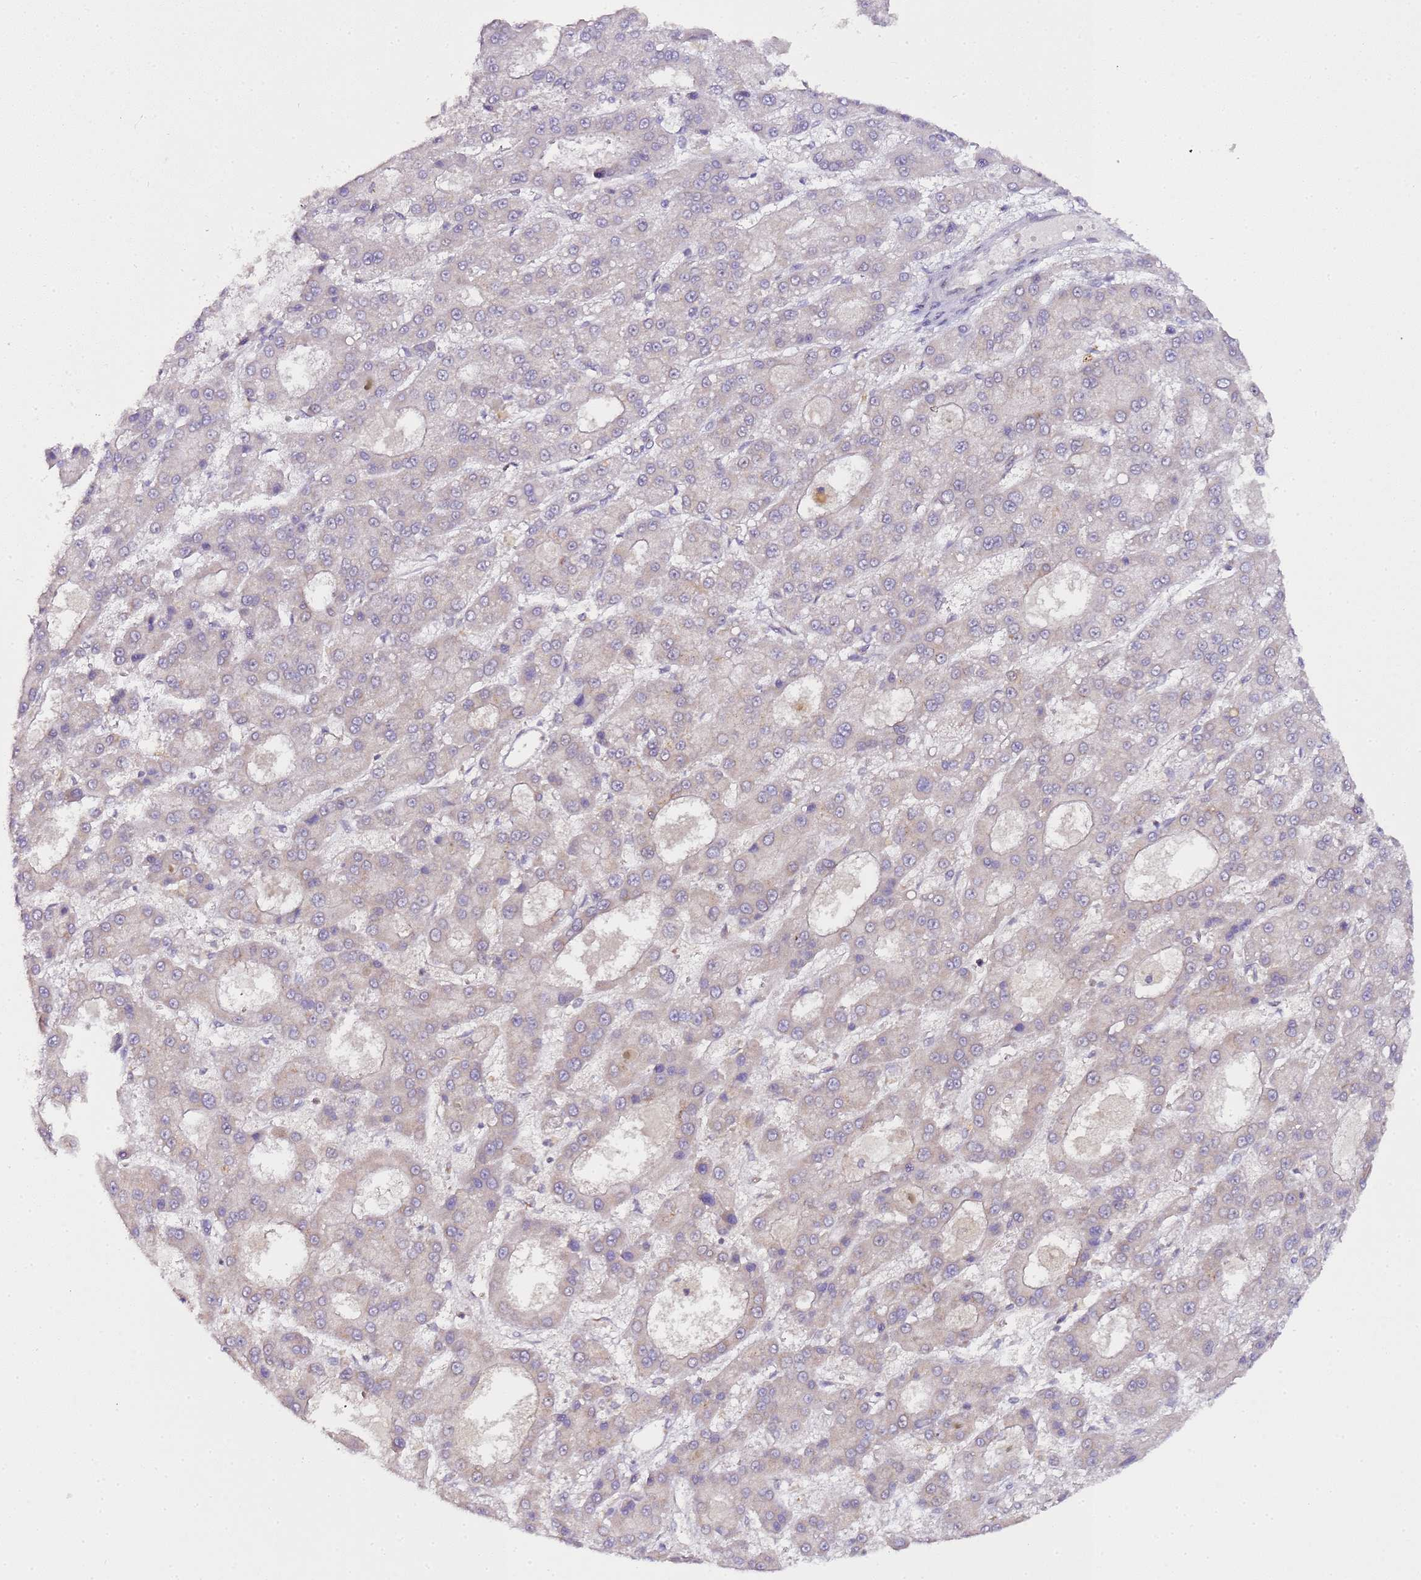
{"staining": {"intensity": "negative", "quantity": "none", "location": "none"}, "tissue": "liver cancer", "cell_type": "Tumor cells", "image_type": "cancer", "snomed": [{"axis": "morphology", "description": "Carcinoma, Hepatocellular, NOS"}, {"axis": "topography", "description": "Liver"}], "caption": "DAB immunohistochemical staining of human liver hepatocellular carcinoma shows no significant staining in tumor cells. (DAB immunohistochemistry (IHC) with hematoxylin counter stain).", "gene": "MRPL49", "patient": {"sex": "male", "age": 70}}